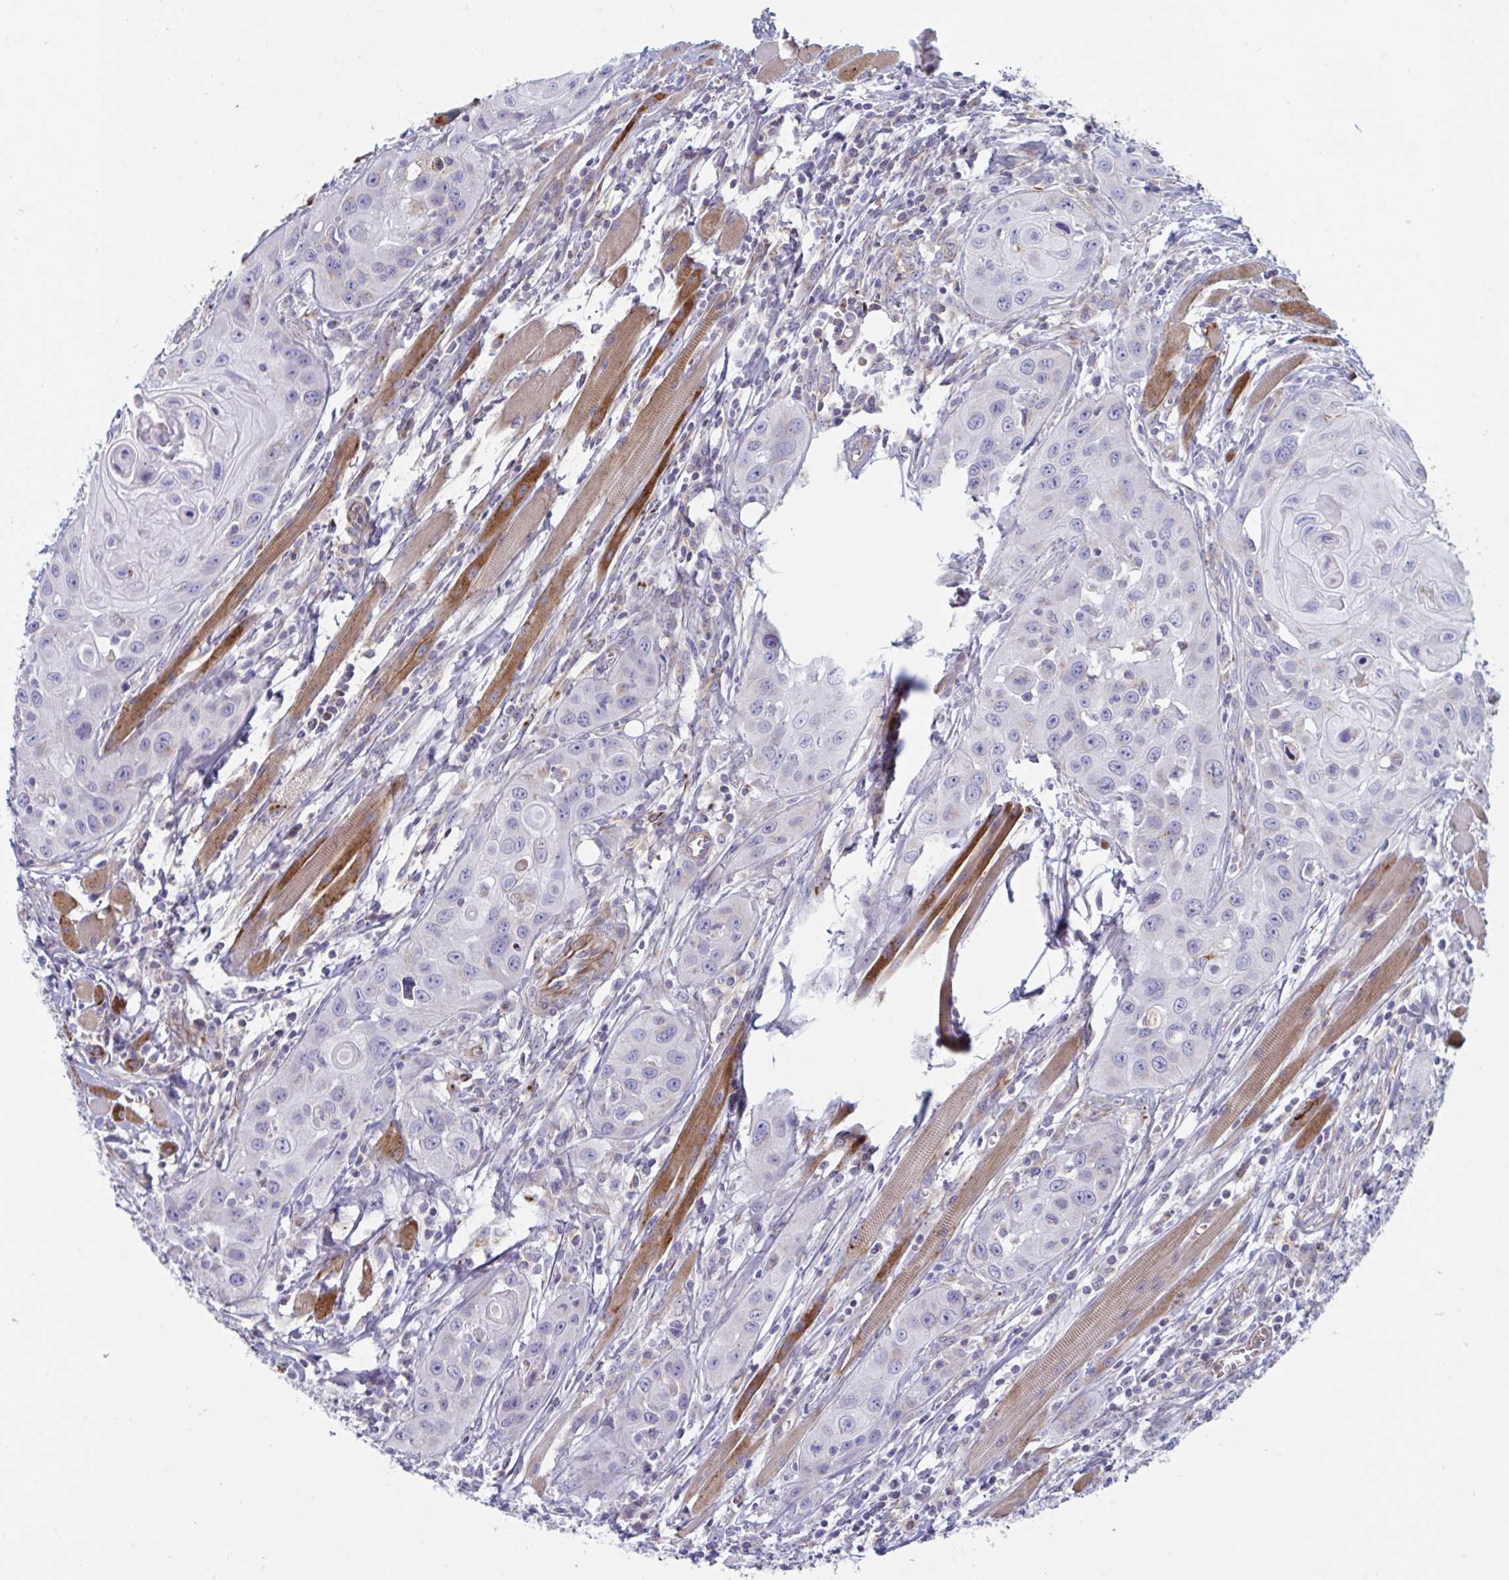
{"staining": {"intensity": "negative", "quantity": "none", "location": "none"}, "tissue": "head and neck cancer", "cell_type": "Tumor cells", "image_type": "cancer", "snomed": [{"axis": "morphology", "description": "Squamous cell carcinoma, NOS"}, {"axis": "topography", "description": "Oral tissue"}, {"axis": "topography", "description": "Head-Neck"}], "caption": "Immunohistochemistry (IHC) micrograph of neoplastic tissue: human head and neck cancer (squamous cell carcinoma) stained with DAB (3,3'-diaminobenzidine) displays no significant protein positivity in tumor cells.", "gene": "SLC9A6", "patient": {"sex": "male", "age": 58}}